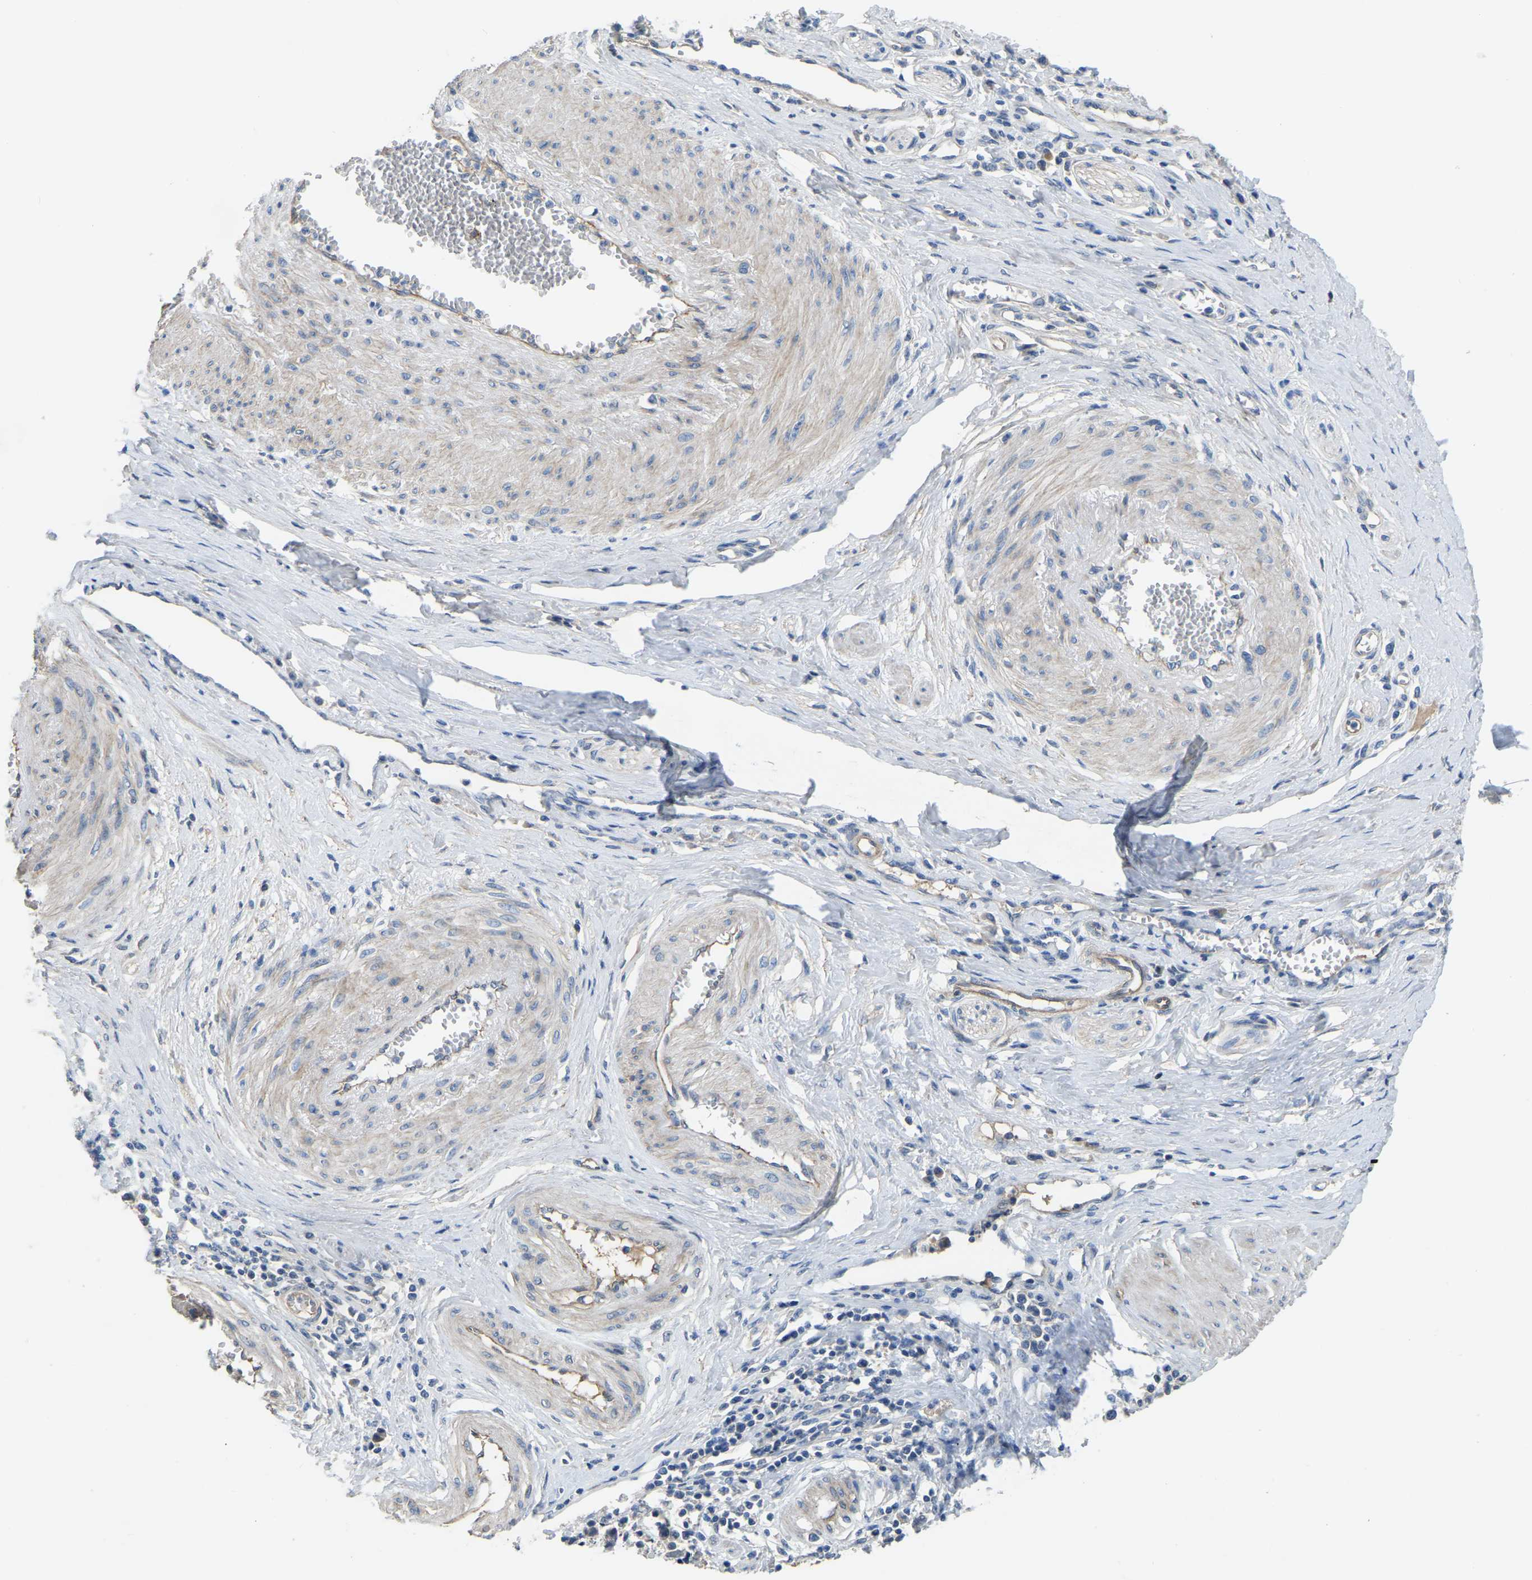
{"staining": {"intensity": "negative", "quantity": "none", "location": "none"}, "tissue": "cervical cancer", "cell_type": "Tumor cells", "image_type": "cancer", "snomed": [{"axis": "morphology", "description": "Squamous cell carcinoma, NOS"}, {"axis": "topography", "description": "Cervix"}], "caption": "DAB immunohistochemical staining of human cervical cancer demonstrates no significant expression in tumor cells.", "gene": "HIGD2B", "patient": {"sex": "female", "age": 35}}